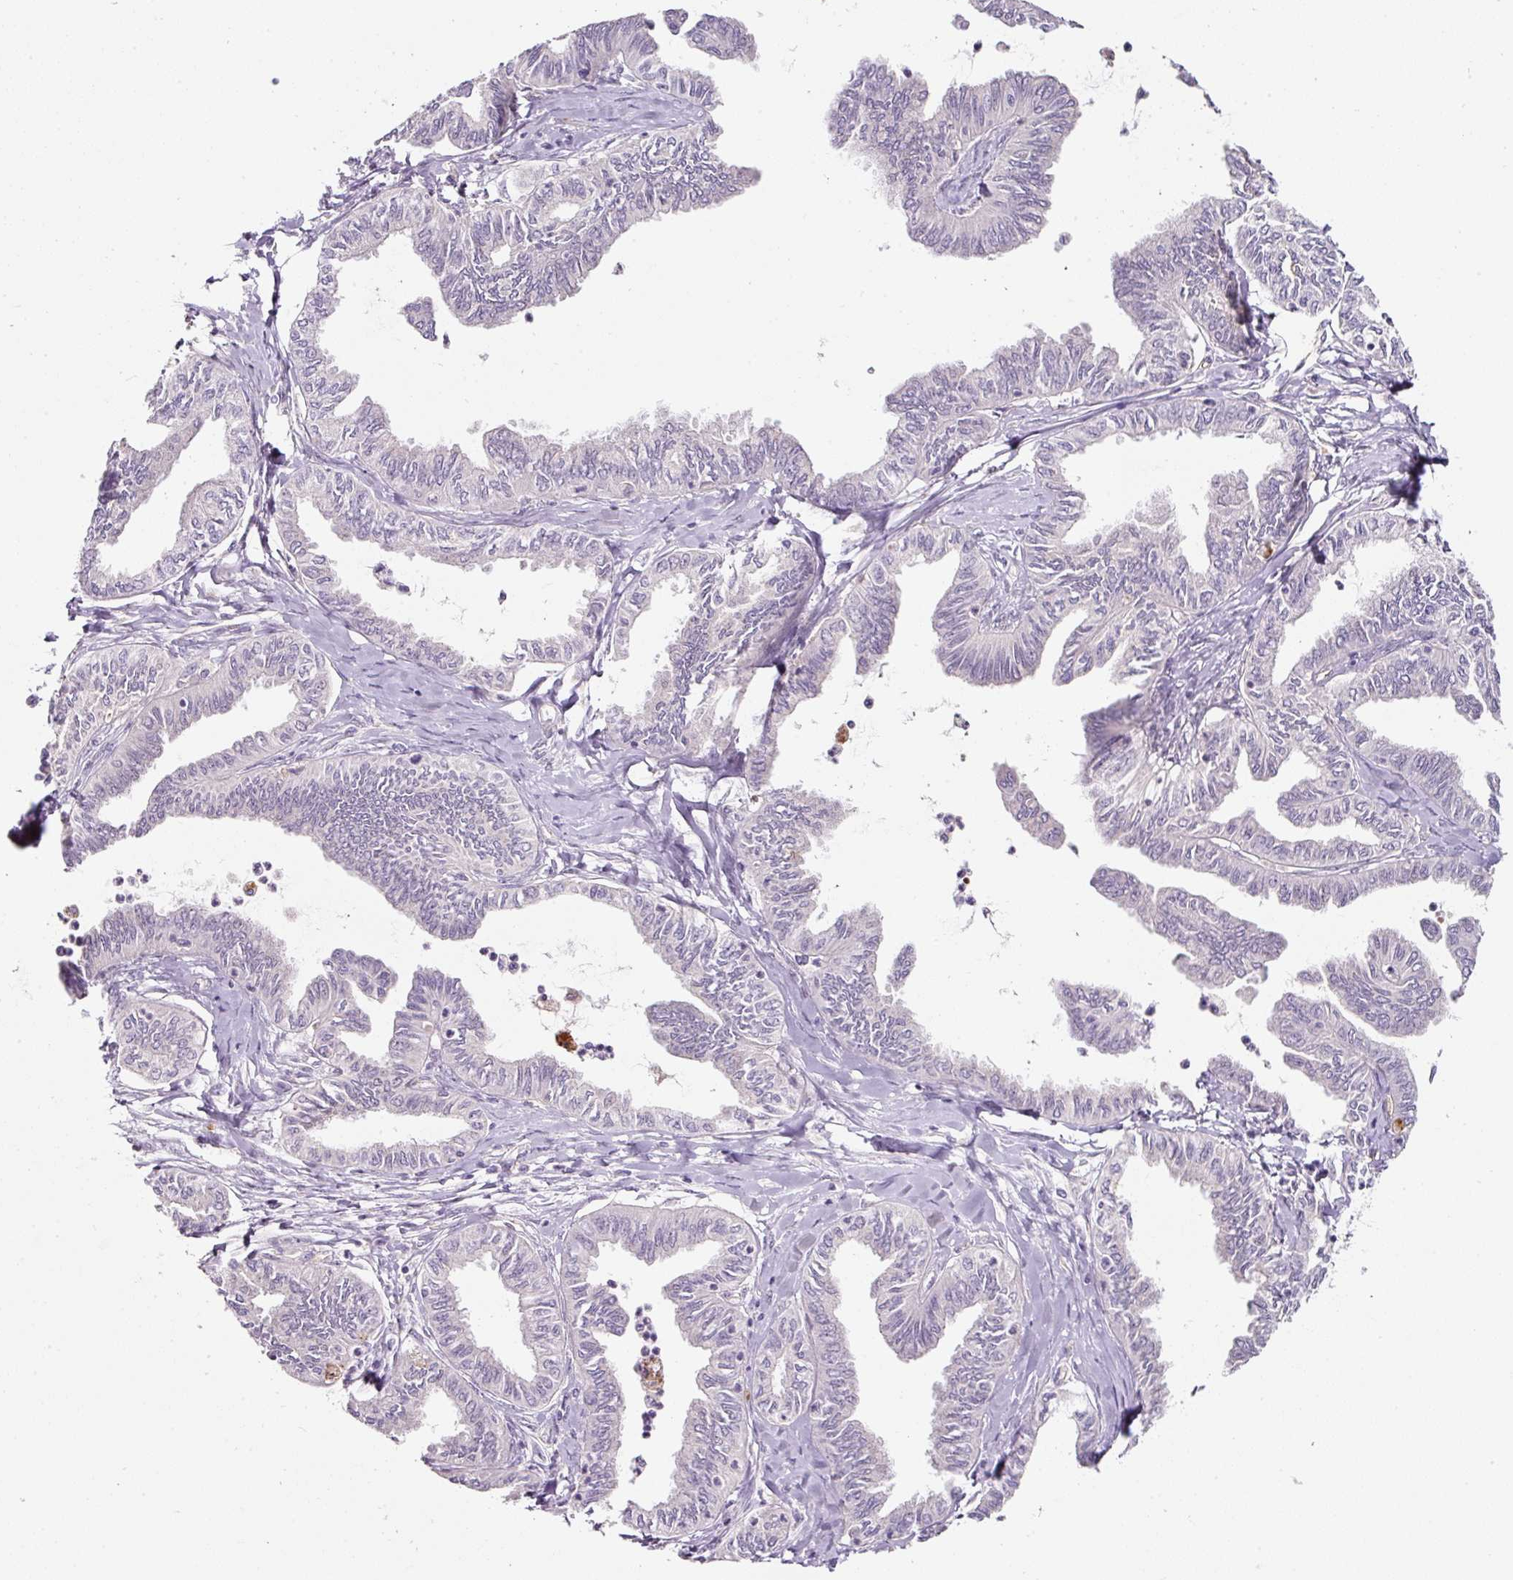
{"staining": {"intensity": "negative", "quantity": "none", "location": "none"}, "tissue": "ovarian cancer", "cell_type": "Tumor cells", "image_type": "cancer", "snomed": [{"axis": "morphology", "description": "Carcinoma, endometroid"}, {"axis": "topography", "description": "Ovary"}], "caption": "Tumor cells are negative for protein expression in human ovarian cancer. (DAB (3,3'-diaminobenzidine) immunohistochemistry with hematoxylin counter stain).", "gene": "NBPF11", "patient": {"sex": "female", "age": 70}}